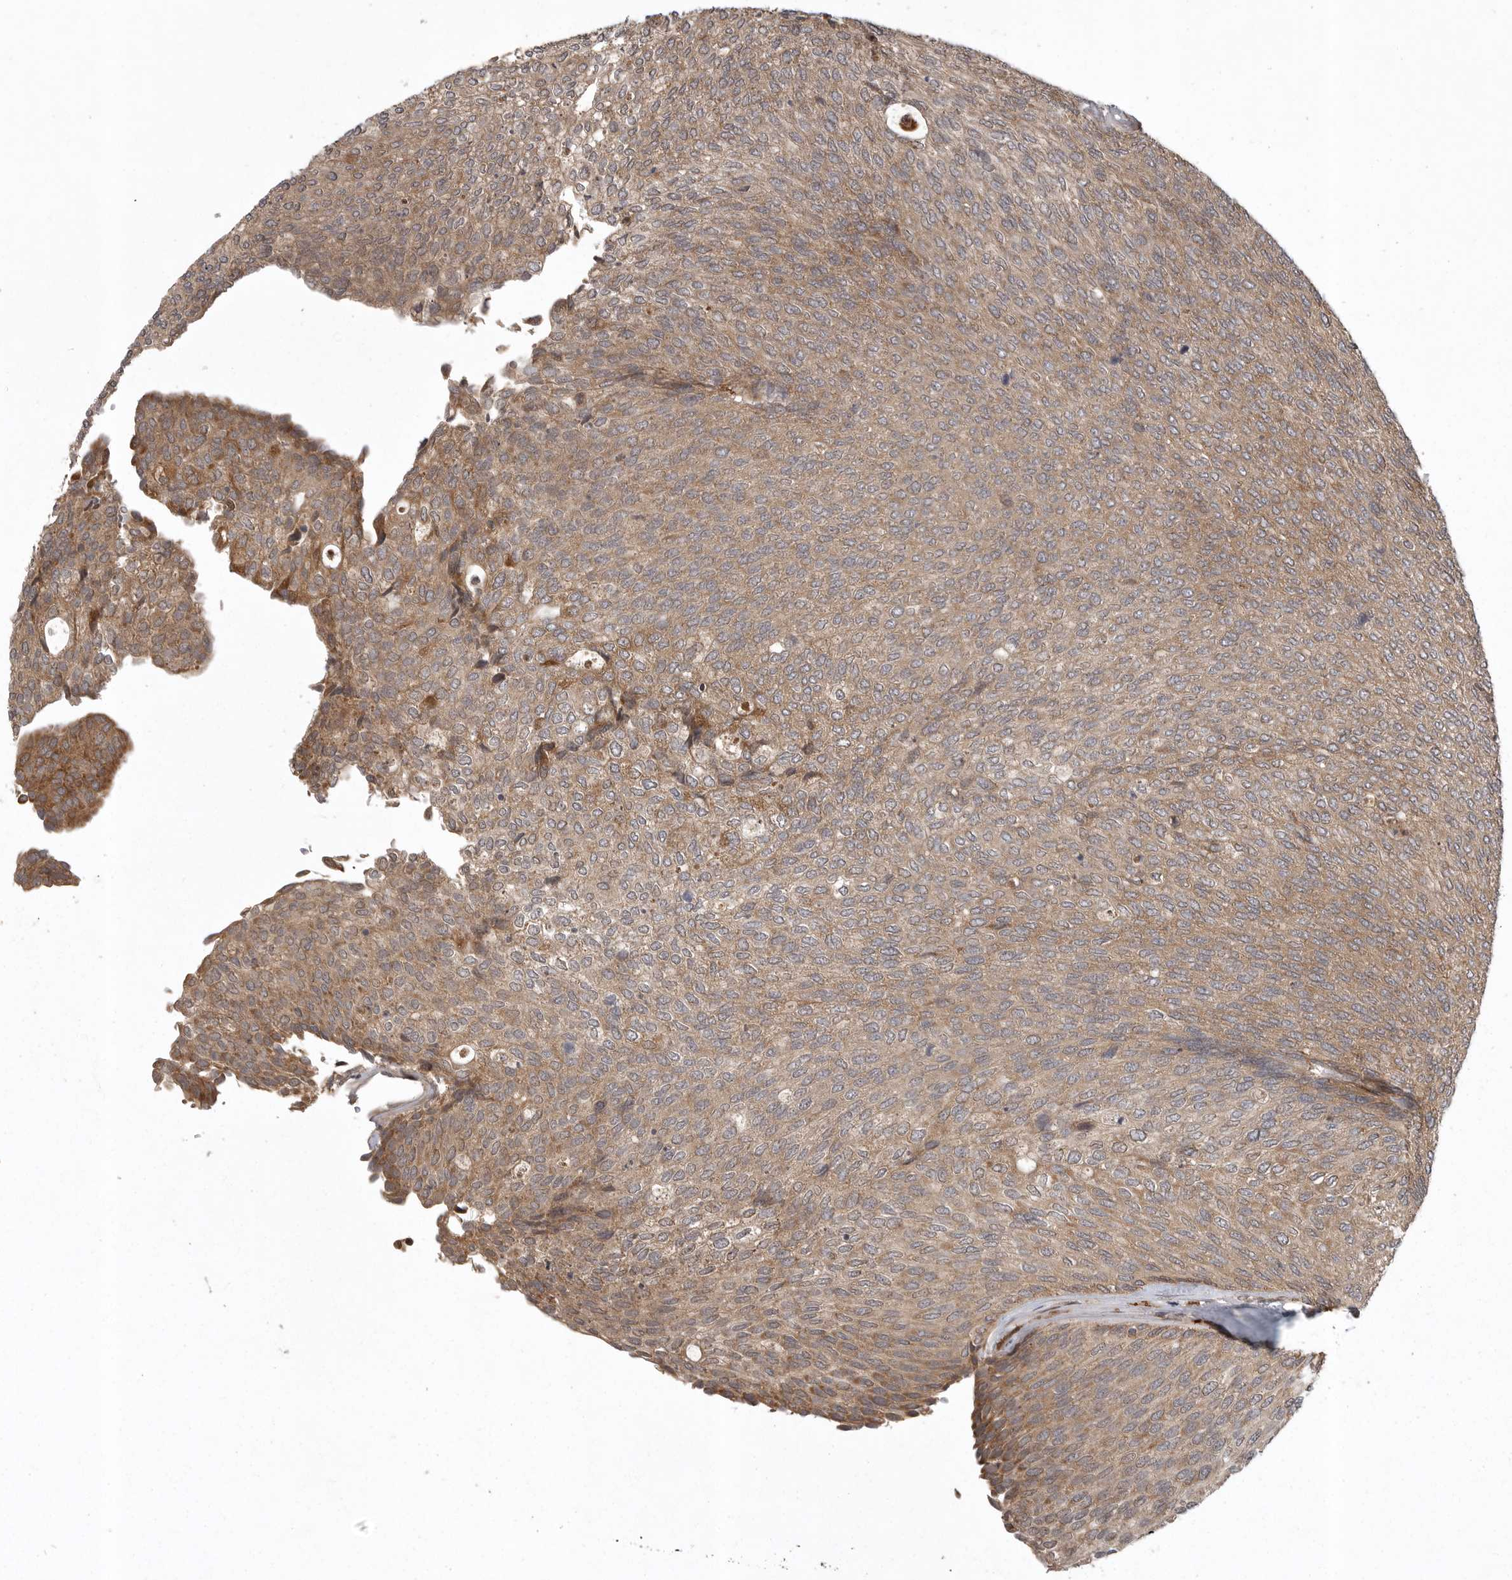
{"staining": {"intensity": "weak", "quantity": ">75%", "location": "cytoplasmic/membranous"}, "tissue": "urothelial cancer", "cell_type": "Tumor cells", "image_type": "cancer", "snomed": [{"axis": "morphology", "description": "Urothelial carcinoma, Low grade"}, {"axis": "topography", "description": "Urinary bladder"}], "caption": "An immunohistochemistry photomicrograph of tumor tissue is shown. Protein staining in brown labels weak cytoplasmic/membranous positivity in urothelial cancer within tumor cells.", "gene": "GPR31", "patient": {"sex": "female", "age": 79}}